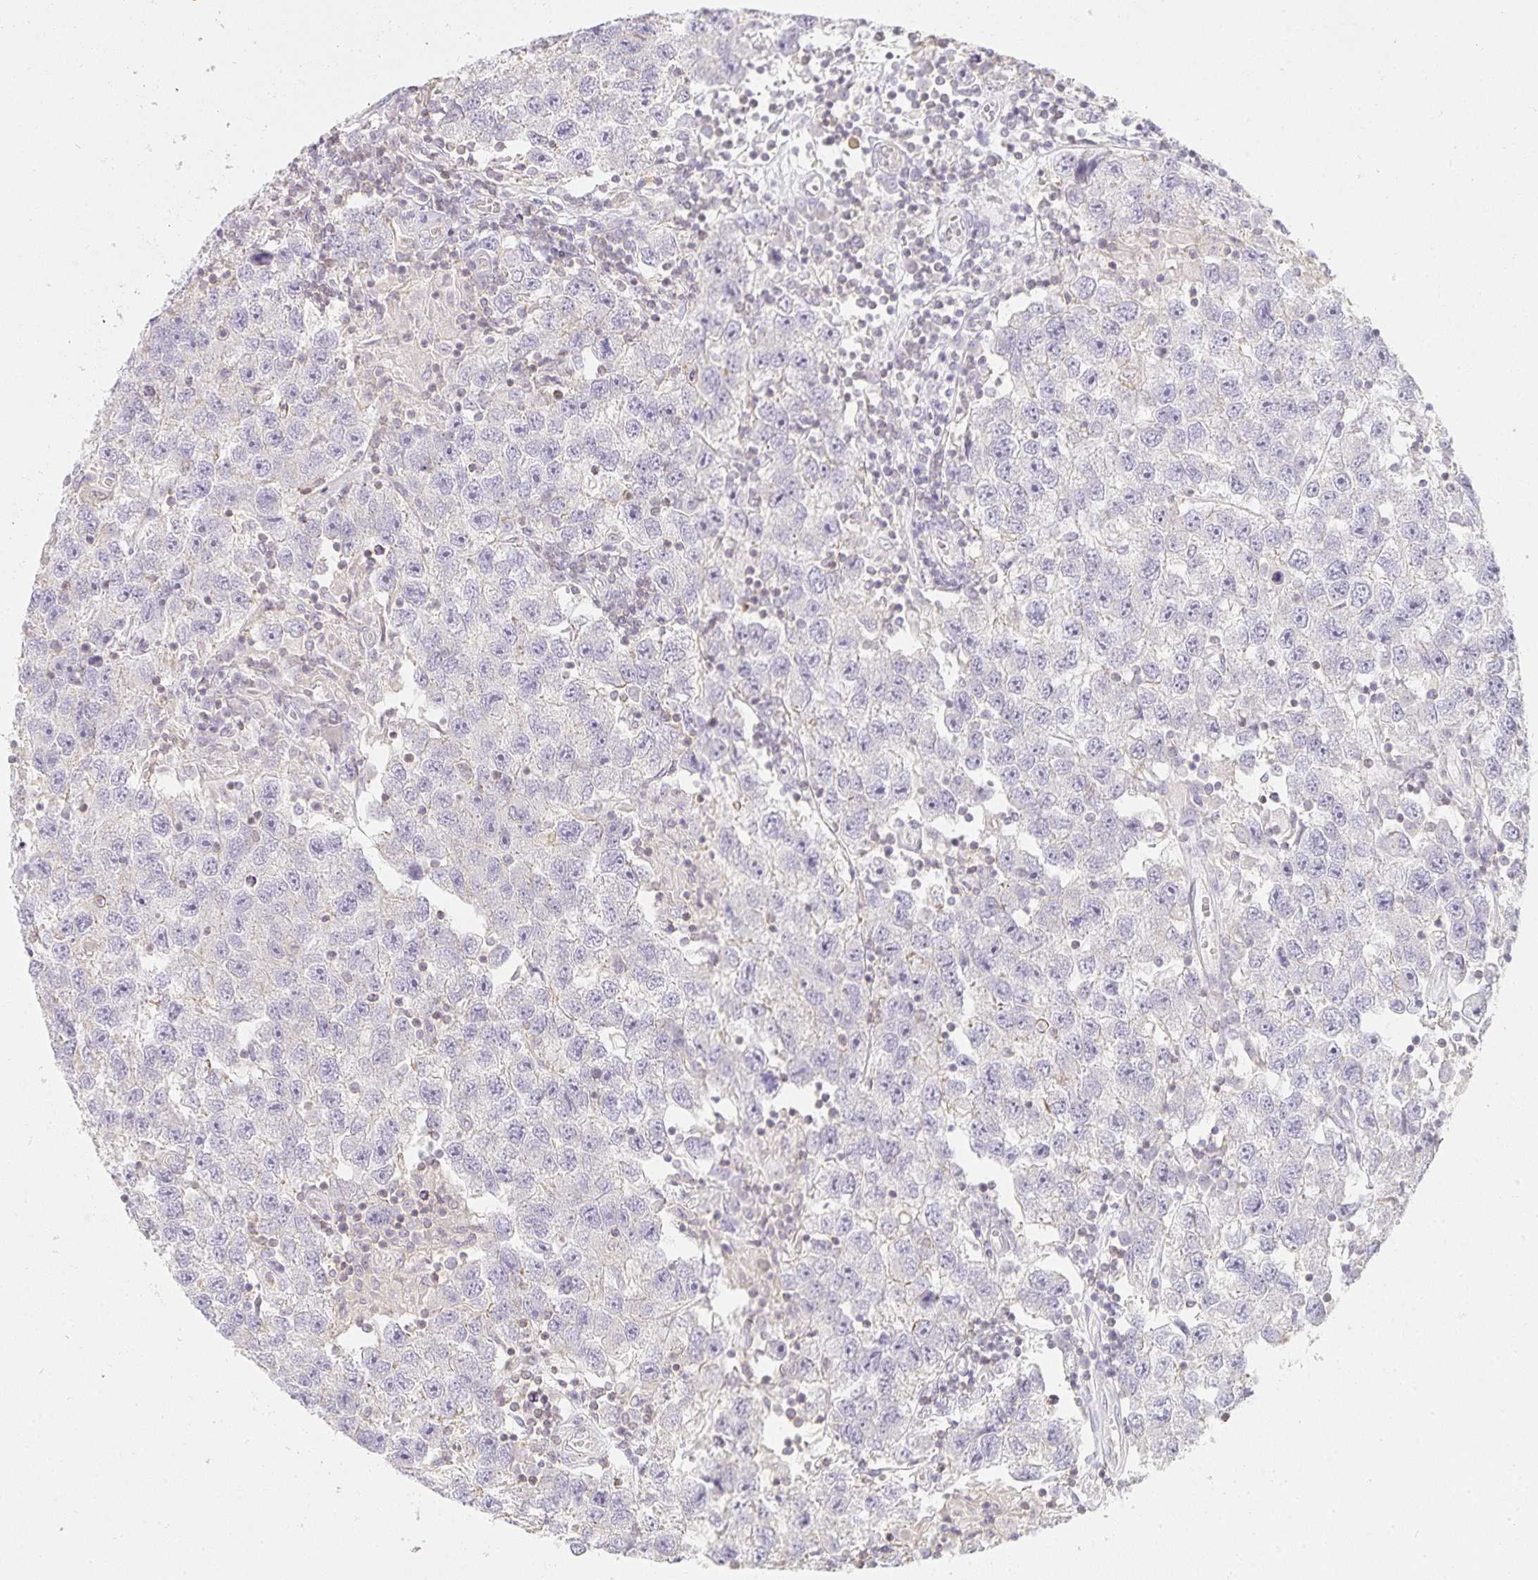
{"staining": {"intensity": "negative", "quantity": "none", "location": "none"}, "tissue": "testis cancer", "cell_type": "Tumor cells", "image_type": "cancer", "snomed": [{"axis": "morphology", "description": "Seminoma, NOS"}, {"axis": "topography", "description": "Testis"}], "caption": "IHC histopathology image of neoplastic tissue: human seminoma (testis) stained with DAB exhibits no significant protein expression in tumor cells.", "gene": "GATA3", "patient": {"sex": "male", "age": 26}}